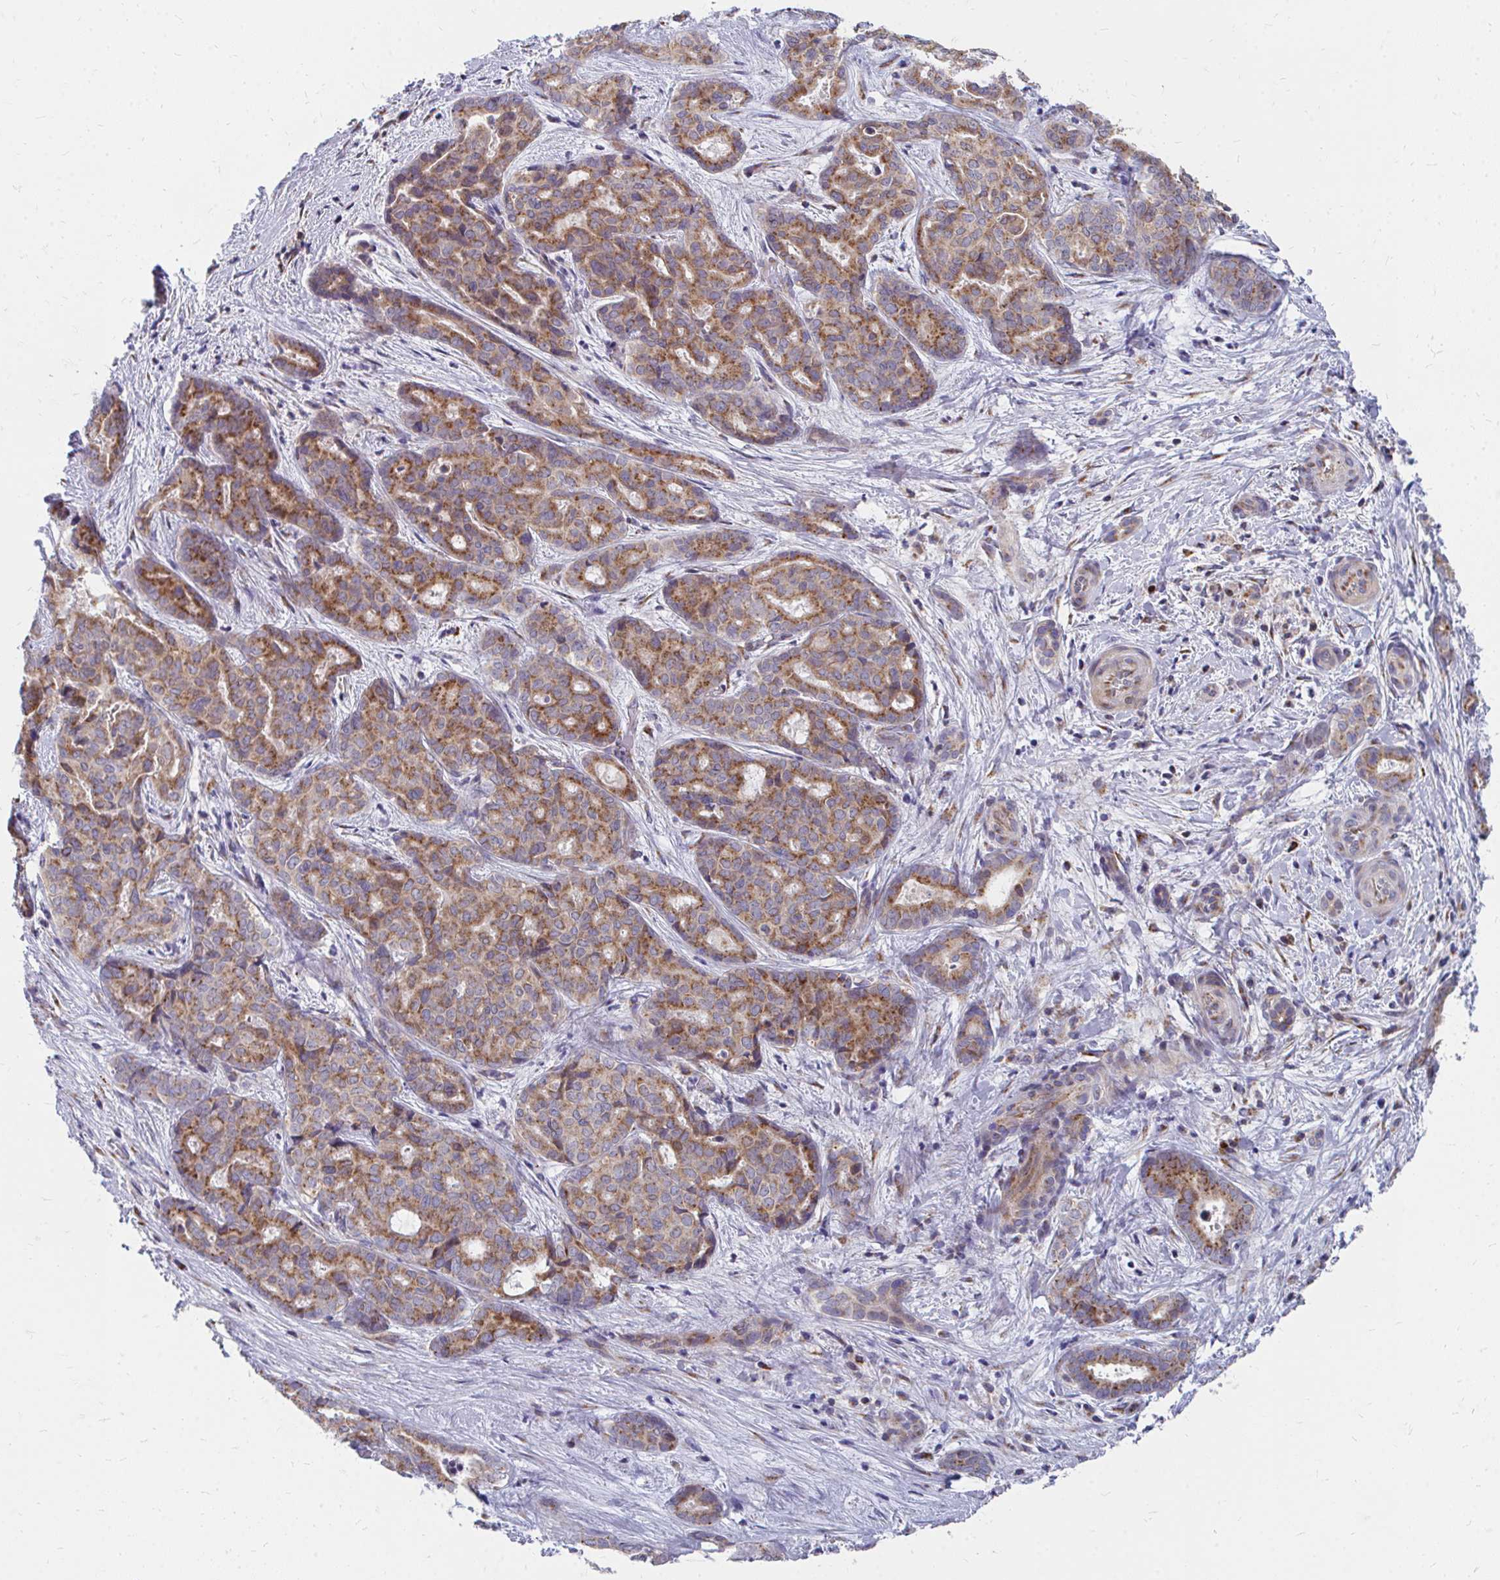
{"staining": {"intensity": "moderate", "quantity": ">75%", "location": "cytoplasmic/membranous"}, "tissue": "liver cancer", "cell_type": "Tumor cells", "image_type": "cancer", "snomed": [{"axis": "morphology", "description": "Cholangiocarcinoma"}, {"axis": "topography", "description": "Liver"}], "caption": "About >75% of tumor cells in human cholangiocarcinoma (liver) show moderate cytoplasmic/membranous protein expression as visualized by brown immunohistochemical staining.", "gene": "PEX3", "patient": {"sex": "female", "age": 64}}